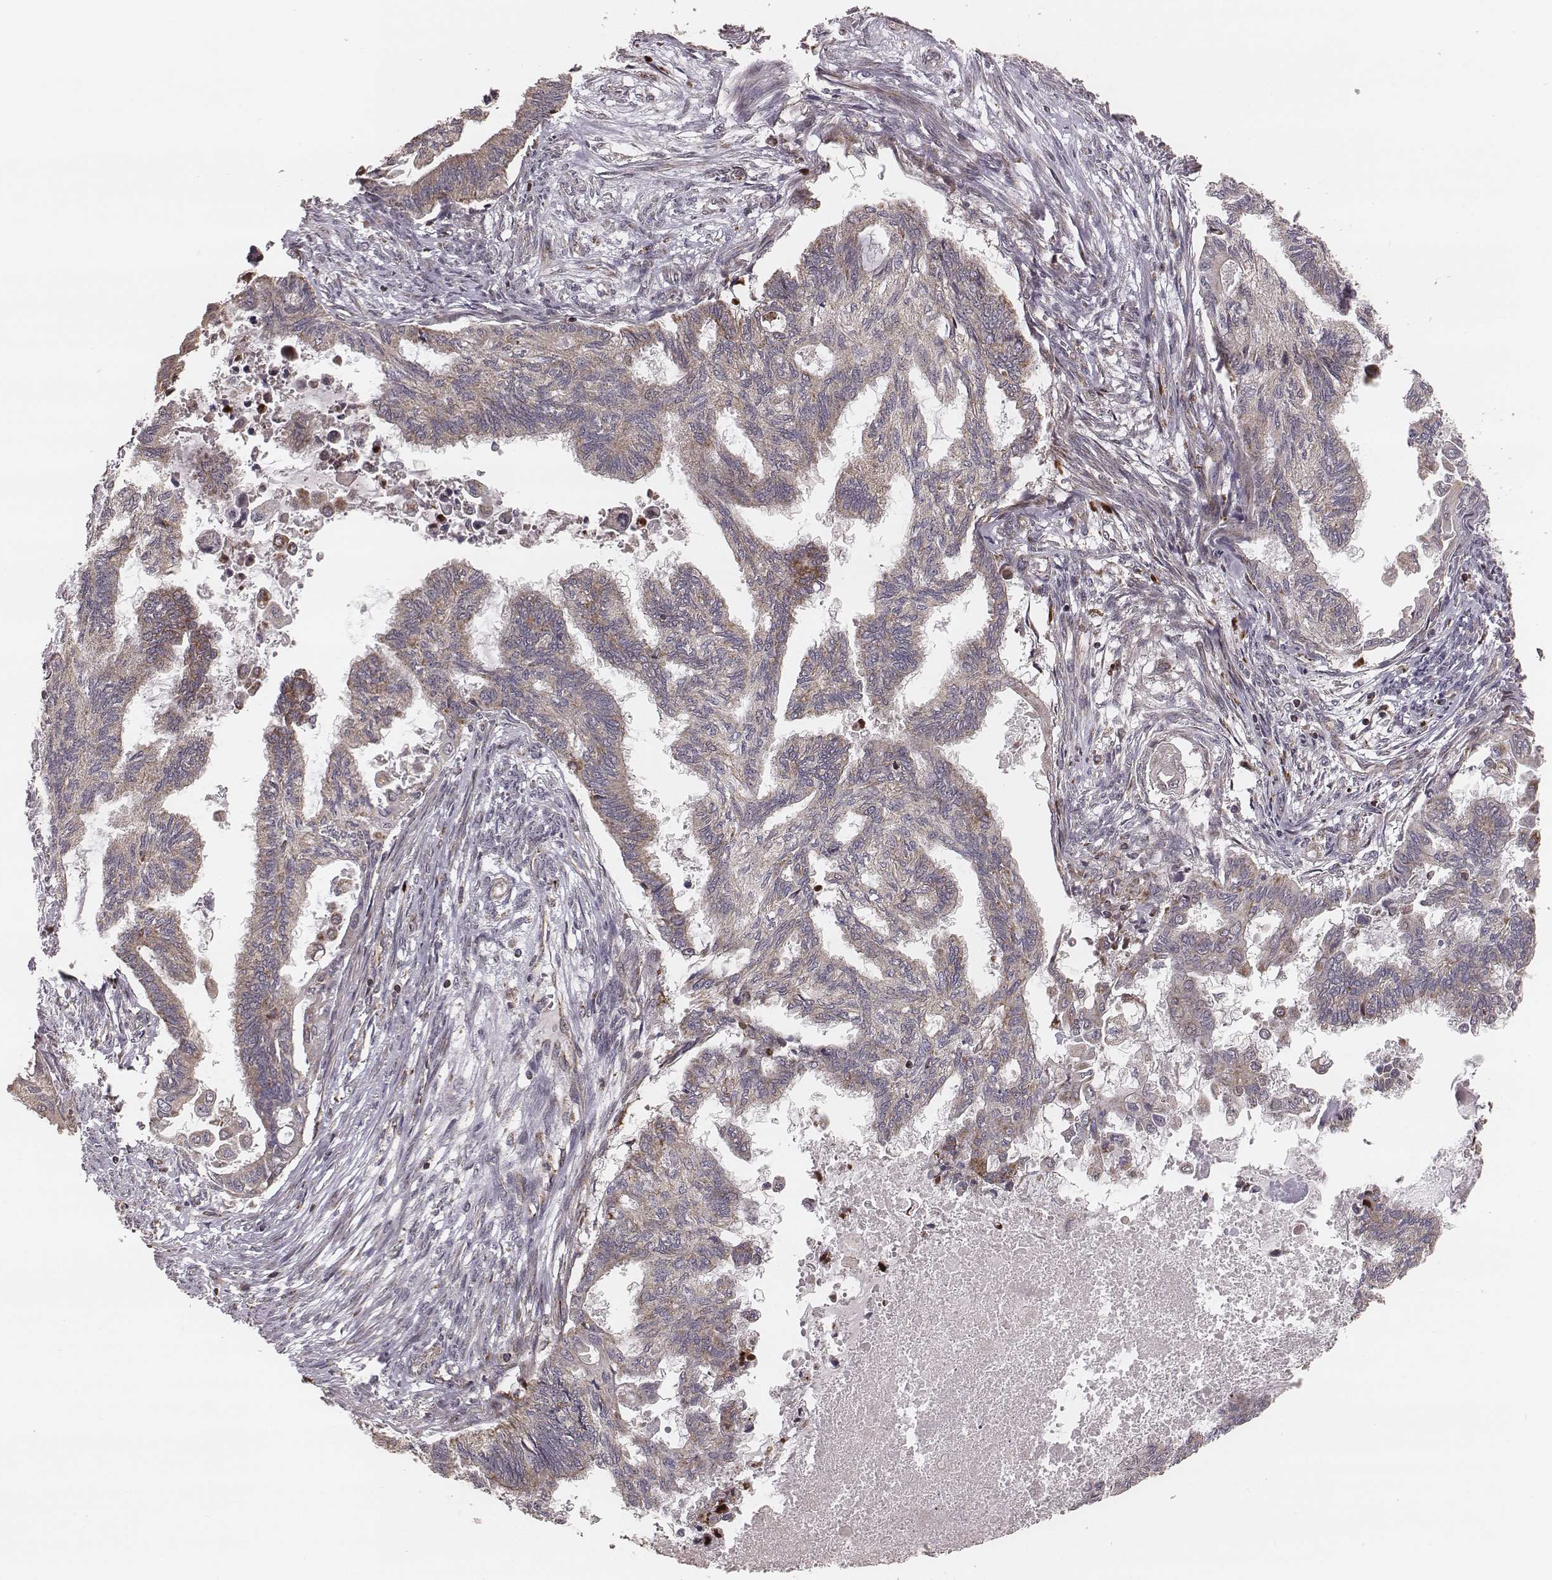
{"staining": {"intensity": "weak", "quantity": "25%-75%", "location": "cytoplasmic/membranous"}, "tissue": "endometrial cancer", "cell_type": "Tumor cells", "image_type": "cancer", "snomed": [{"axis": "morphology", "description": "Adenocarcinoma, NOS"}, {"axis": "topography", "description": "Endometrium"}], "caption": "The immunohistochemical stain shows weak cytoplasmic/membranous staining in tumor cells of endometrial cancer (adenocarcinoma) tissue.", "gene": "ZDHHC21", "patient": {"sex": "female", "age": 86}}